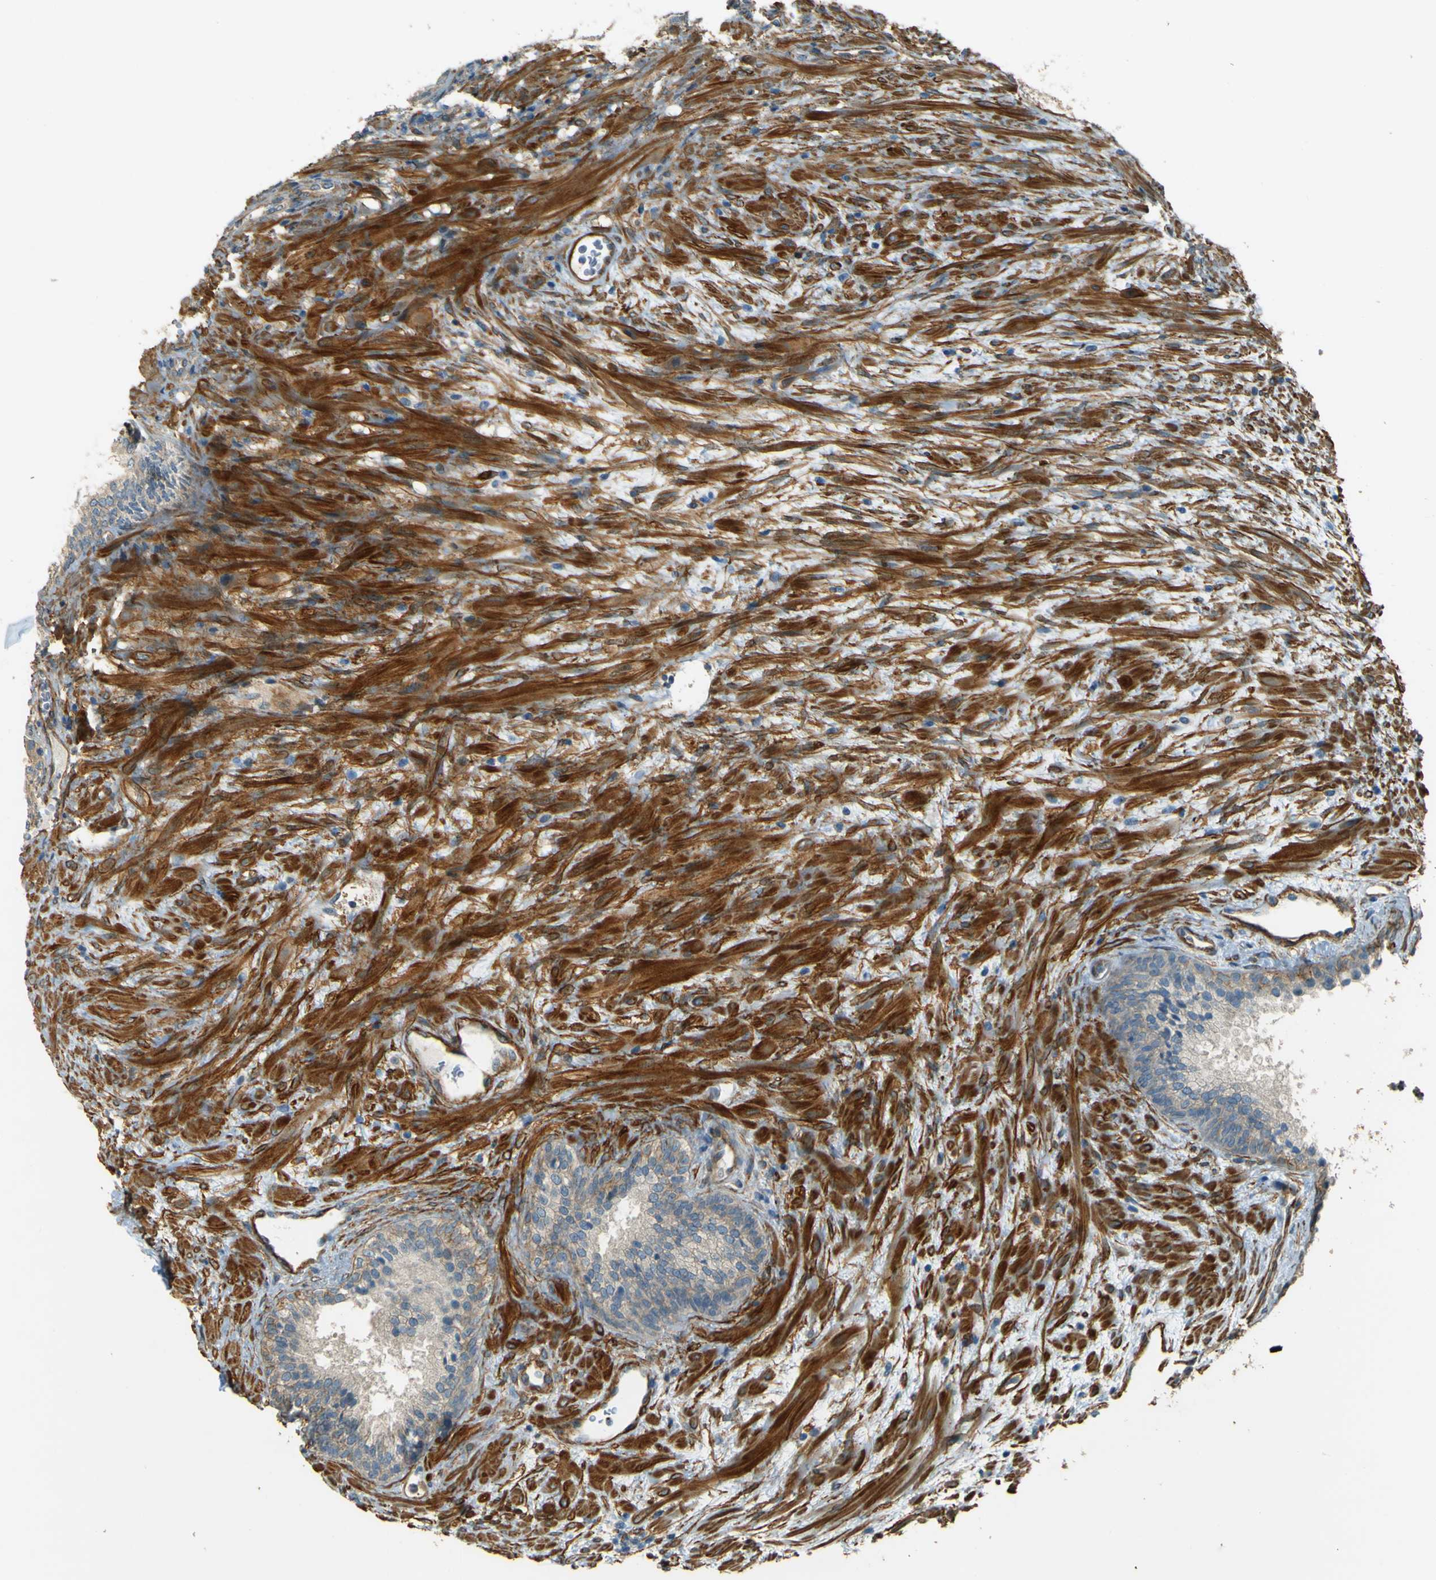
{"staining": {"intensity": "negative", "quantity": "none", "location": "none"}, "tissue": "prostate", "cell_type": "Glandular cells", "image_type": "normal", "snomed": [{"axis": "morphology", "description": "Normal tissue, NOS"}, {"axis": "topography", "description": "Prostate"}], "caption": "Immunohistochemistry (IHC) of benign human prostate exhibits no expression in glandular cells. (DAB immunohistochemistry (IHC) with hematoxylin counter stain).", "gene": "NEXN", "patient": {"sex": "male", "age": 76}}